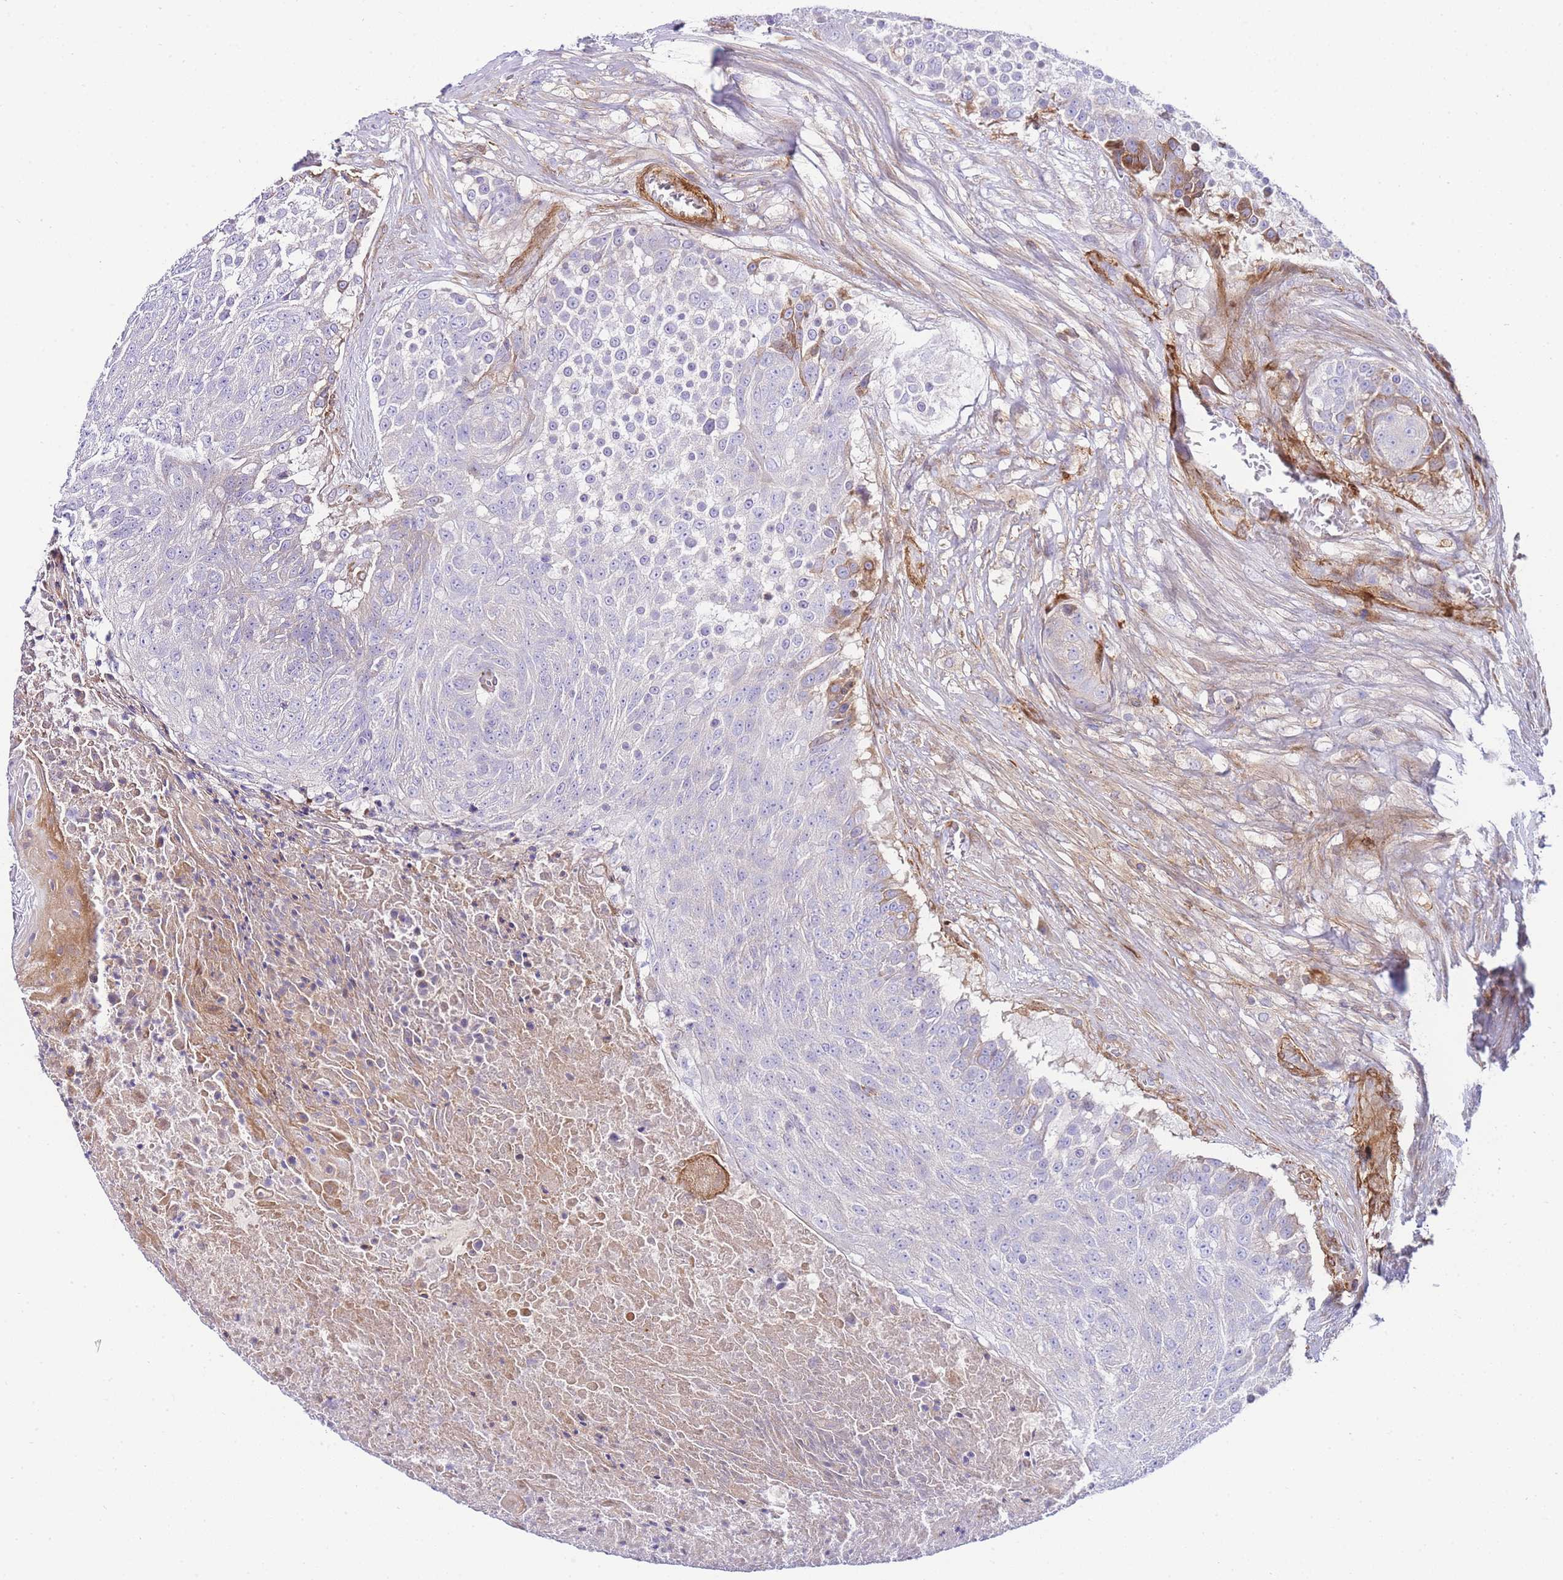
{"staining": {"intensity": "negative", "quantity": "none", "location": "none"}, "tissue": "urothelial cancer", "cell_type": "Tumor cells", "image_type": "cancer", "snomed": [{"axis": "morphology", "description": "Urothelial carcinoma, High grade"}, {"axis": "topography", "description": "Urinary bladder"}], "caption": "This is a micrograph of immunohistochemistry staining of urothelial cancer, which shows no expression in tumor cells.", "gene": "FBN3", "patient": {"sex": "female", "age": 63}}